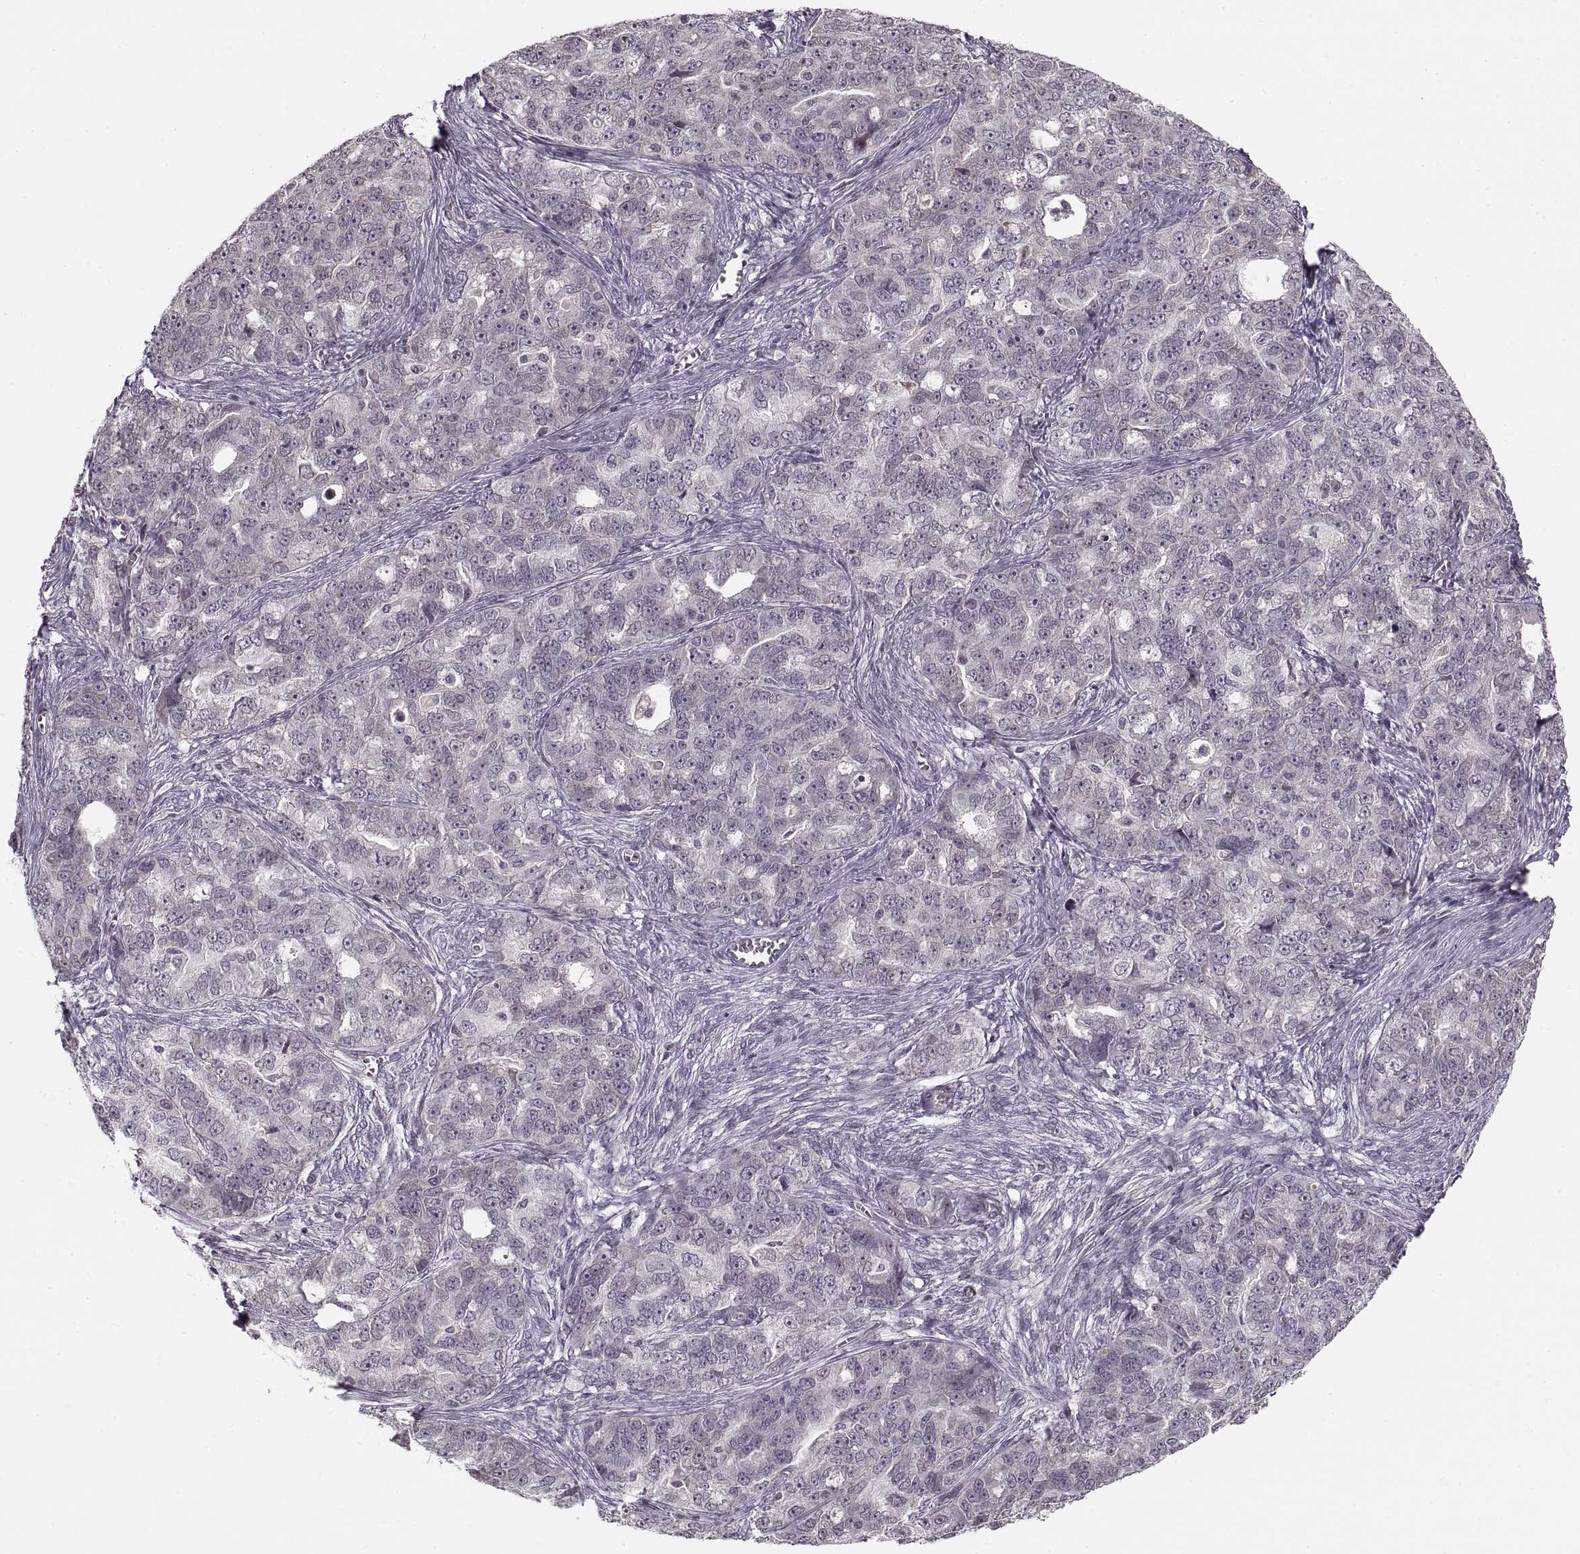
{"staining": {"intensity": "negative", "quantity": "none", "location": "none"}, "tissue": "ovarian cancer", "cell_type": "Tumor cells", "image_type": "cancer", "snomed": [{"axis": "morphology", "description": "Cystadenocarcinoma, serous, NOS"}, {"axis": "topography", "description": "Ovary"}], "caption": "An image of human ovarian cancer is negative for staining in tumor cells. The staining is performed using DAB (3,3'-diaminobenzidine) brown chromogen with nuclei counter-stained in using hematoxylin.", "gene": "ASIC3", "patient": {"sex": "female", "age": 51}}